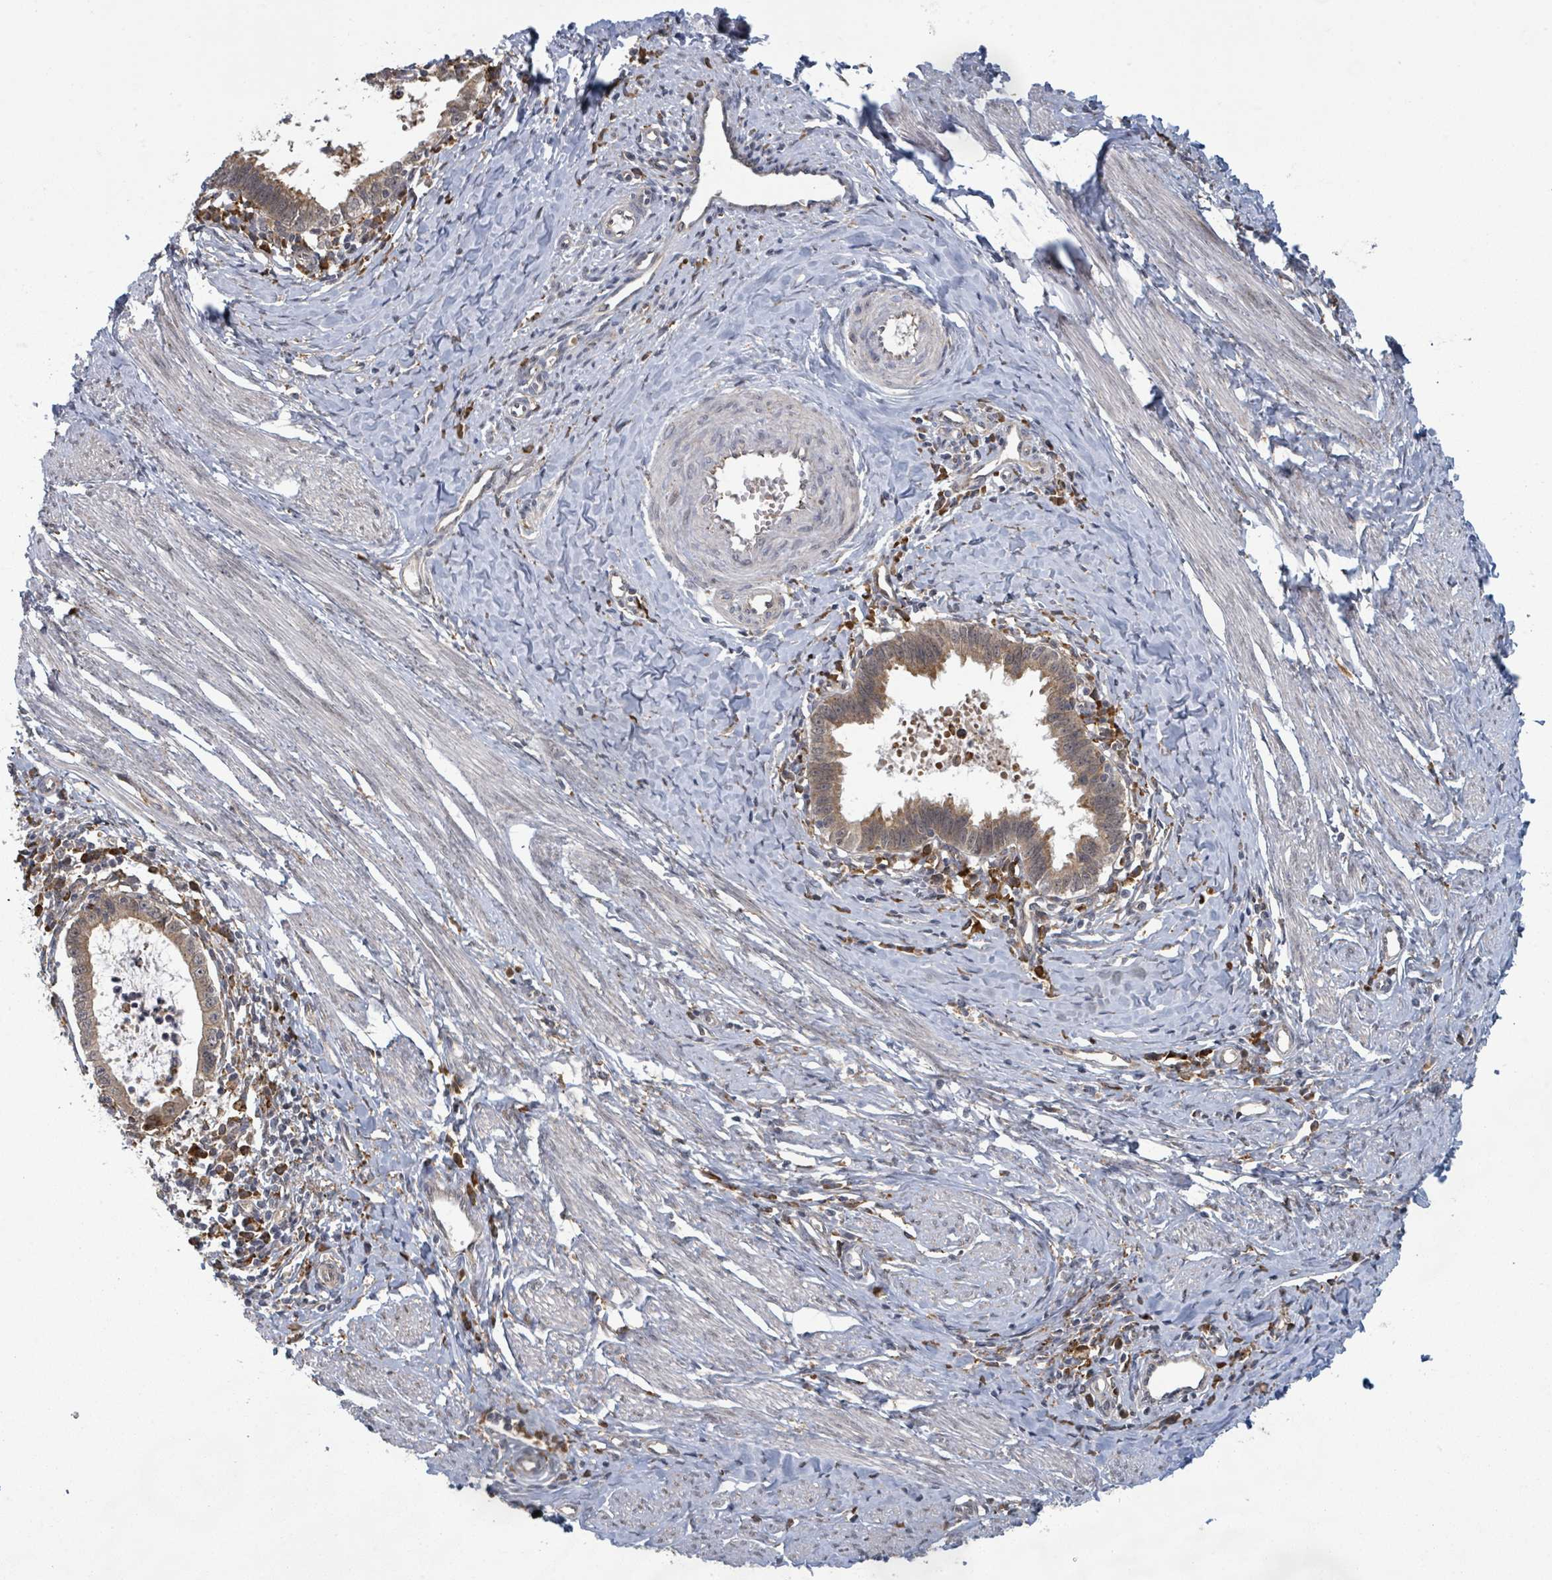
{"staining": {"intensity": "moderate", "quantity": ">75%", "location": "cytoplasmic/membranous"}, "tissue": "cervical cancer", "cell_type": "Tumor cells", "image_type": "cancer", "snomed": [{"axis": "morphology", "description": "Adenocarcinoma, NOS"}, {"axis": "topography", "description": "Cervix"}], "caption": "Protein analysis of adenocarcinoma (cervical) tissue displays moderate cytoplasmic/membranous positivity in about >75% of tumor cells.", "gene": "SHROOM2", "patient": {"sex": "female", "age": 36}}